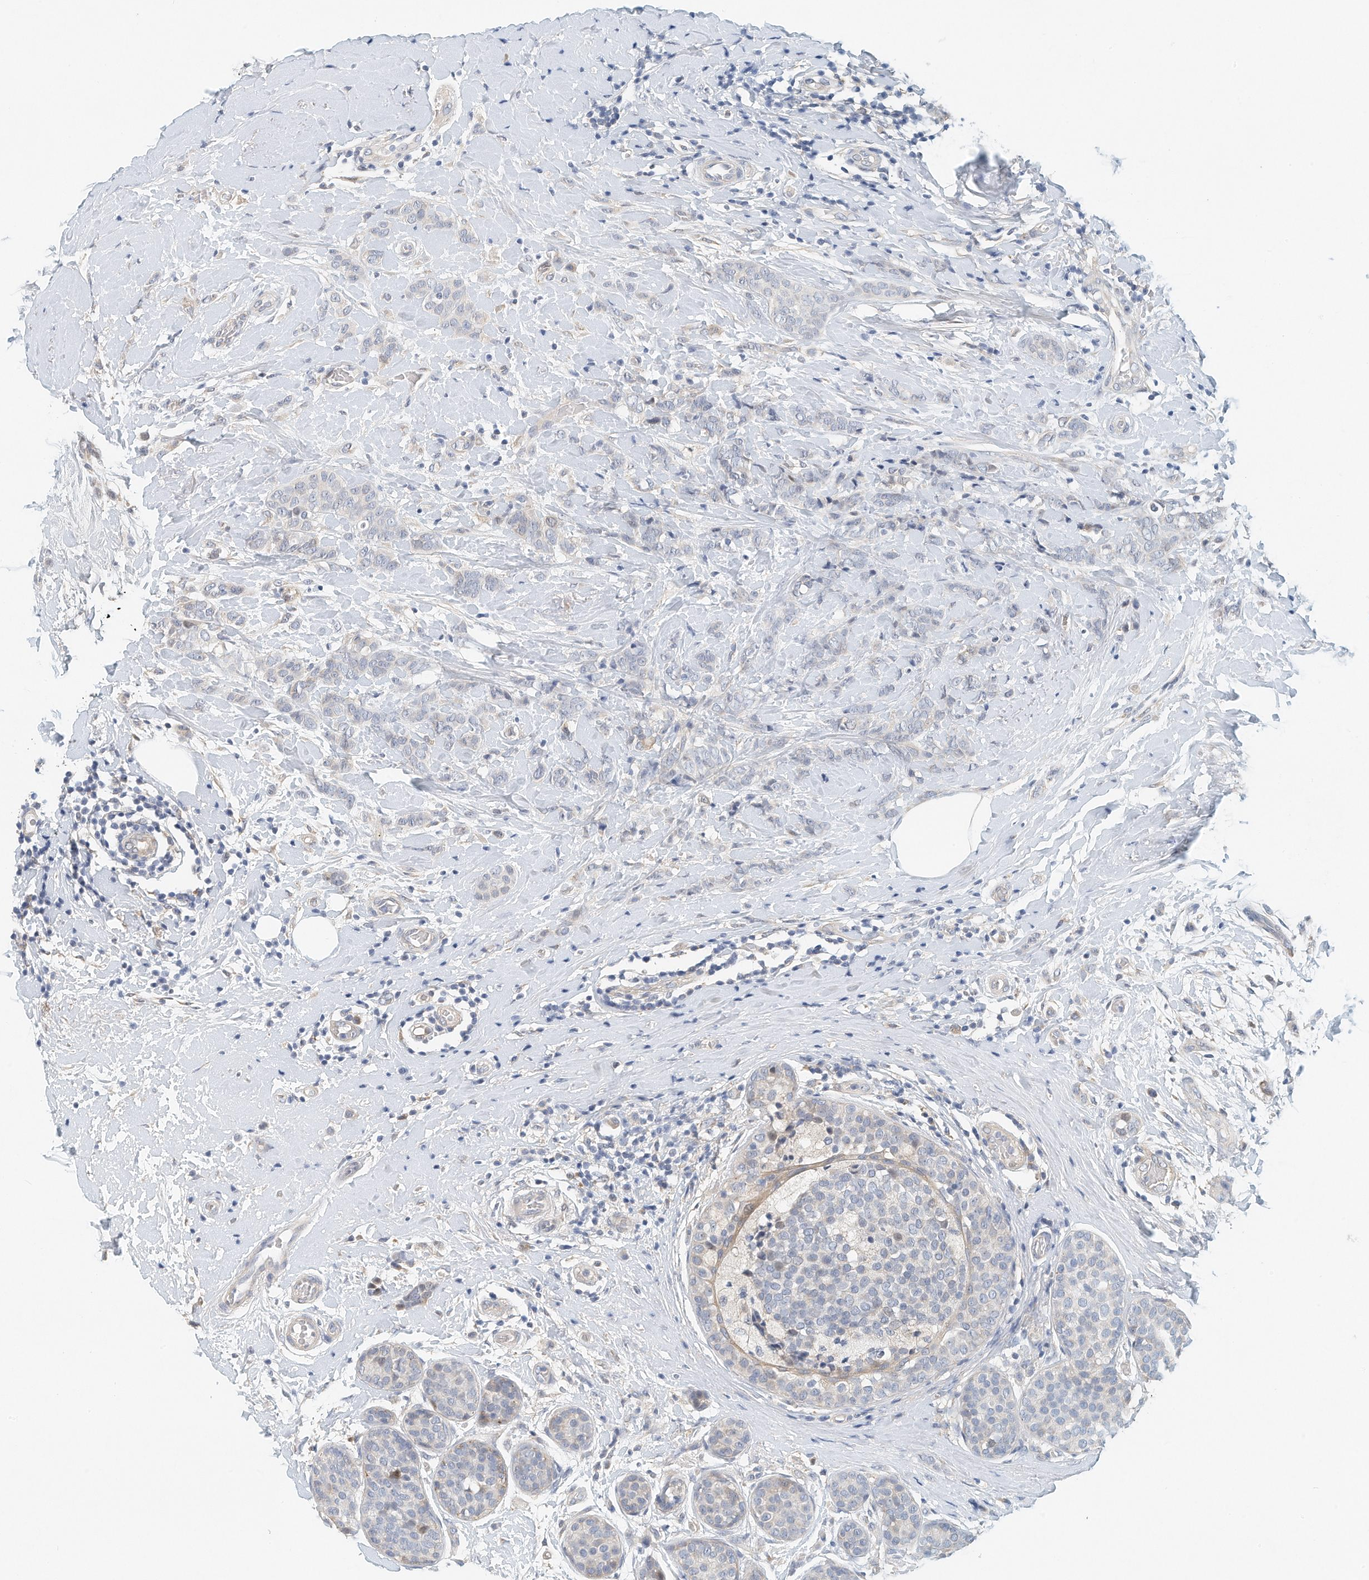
{"staining": {"intensity": "negative", "quantity": "none", "location": "none"}, "tissue": "breast cancer", "cell_type": "Tumor cells", "image_type": "cancer", "snomed": [{"axis": "morphology", "description": "Lobular carcinoma, in situ"}, {"axis": "morphology", "description": "Lobular carcinoma"}, {"axis": "topography", "description": "Breast"}], "caption": "The histopathology image reveals no staining of tumor cells in breast lobular carcinoma.", "gene": "ARHGAP28", "patient": {"sex": "female", "age": 41}}